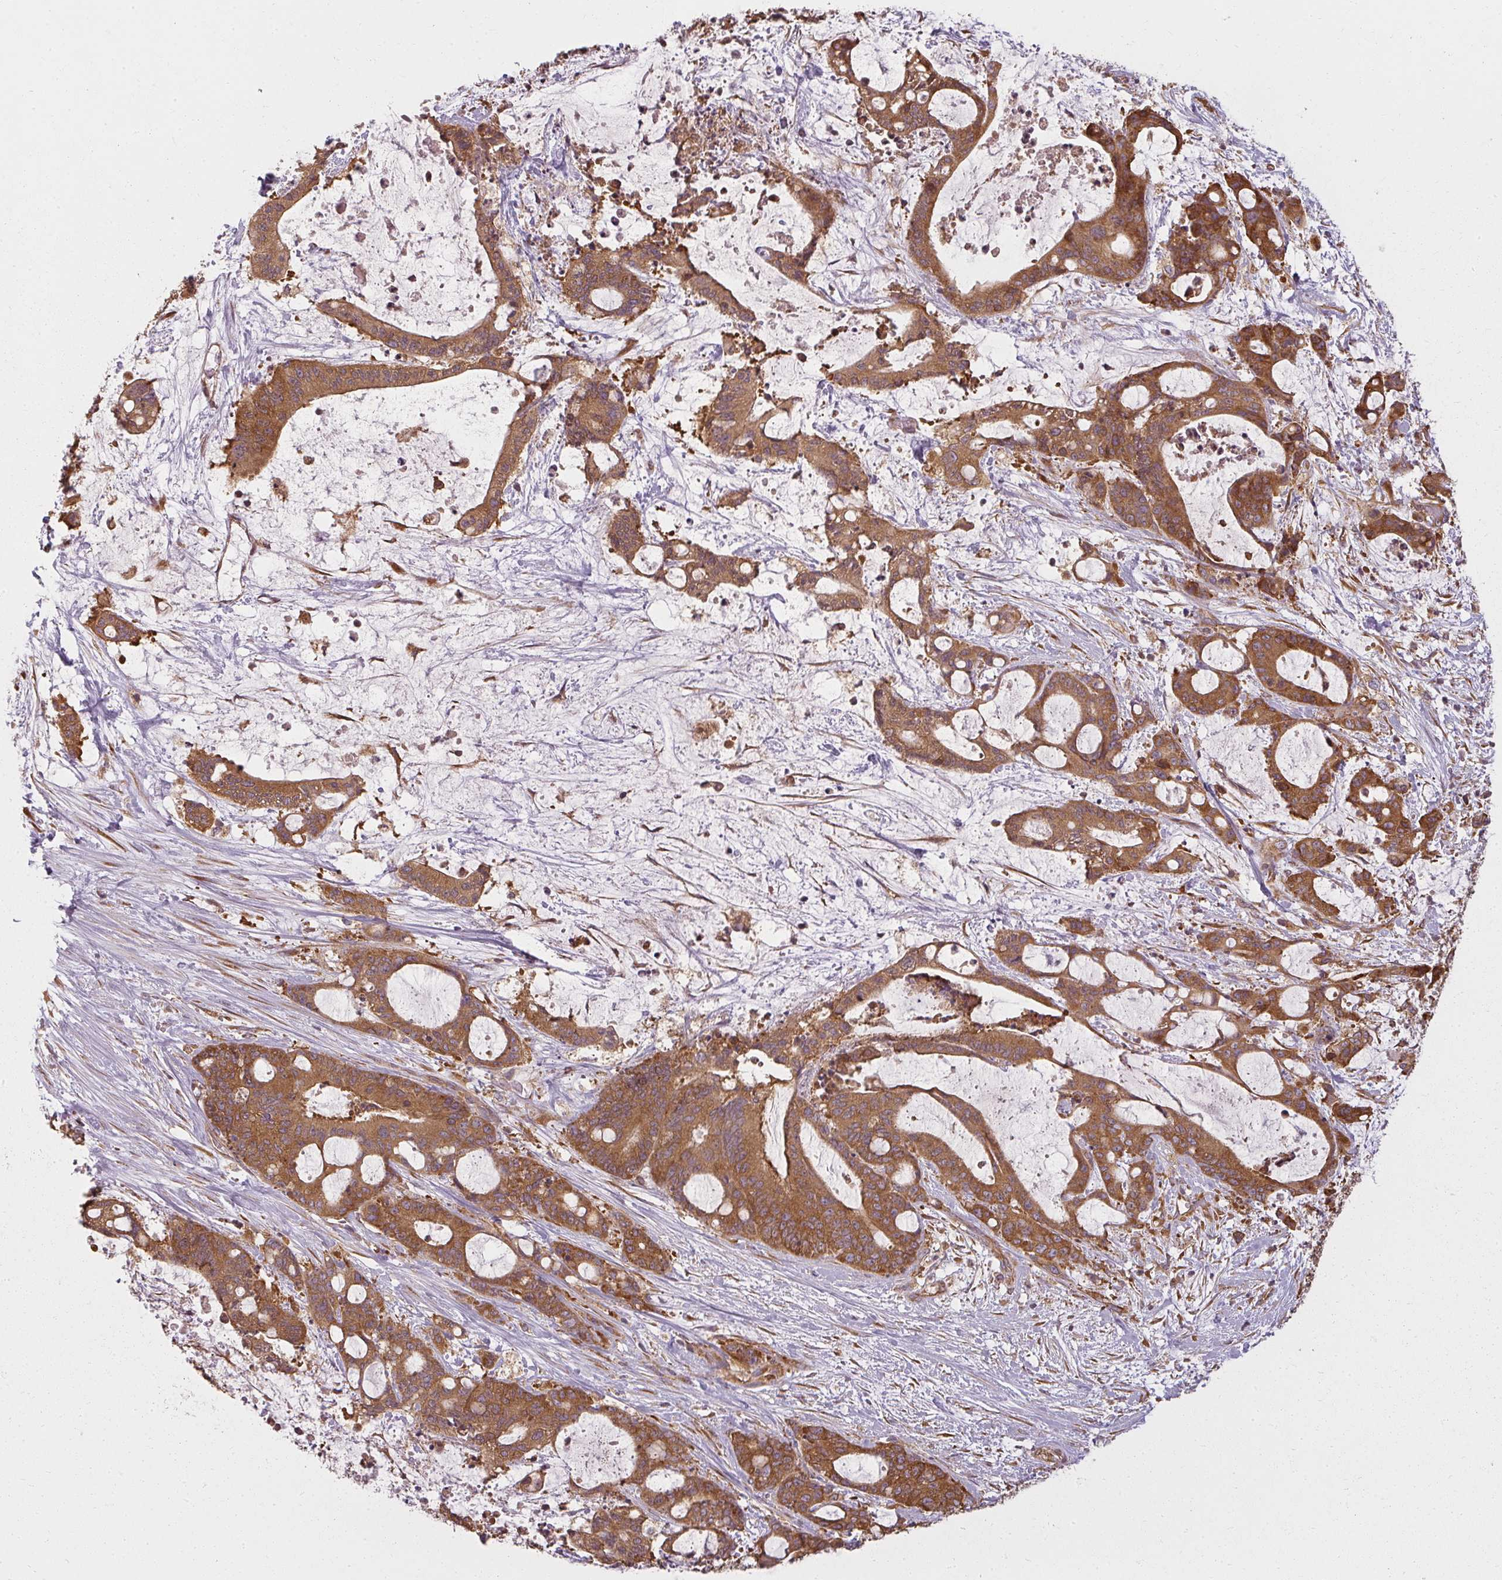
{"staining": {"intensity": "strong", "quantity": ">75%", "location": "cytoplasmic/membranous"}, "tissue": "liver cancer", "cell_type": "Tumor cells", "image_type": "cancer", "snomed": [{"axis": "morphology", "description": "Normal tissue, NOS"}, {"axis": "morphology", "description": "Cholangiocarcinoma"}, {"axis": "topography", "description": "Liver"}, {"axis": "topography", "description": "Peripheral nerve tissue"}], "caption": "Immunohistochemical staining of cholangiocarcinoma (liver) demonstrates strong cytoplasmic/membranous protein positivity in approximately >75% of tumor cells.", "gene": "RPL24", "patient": {"sex": "female", "age": 73}}